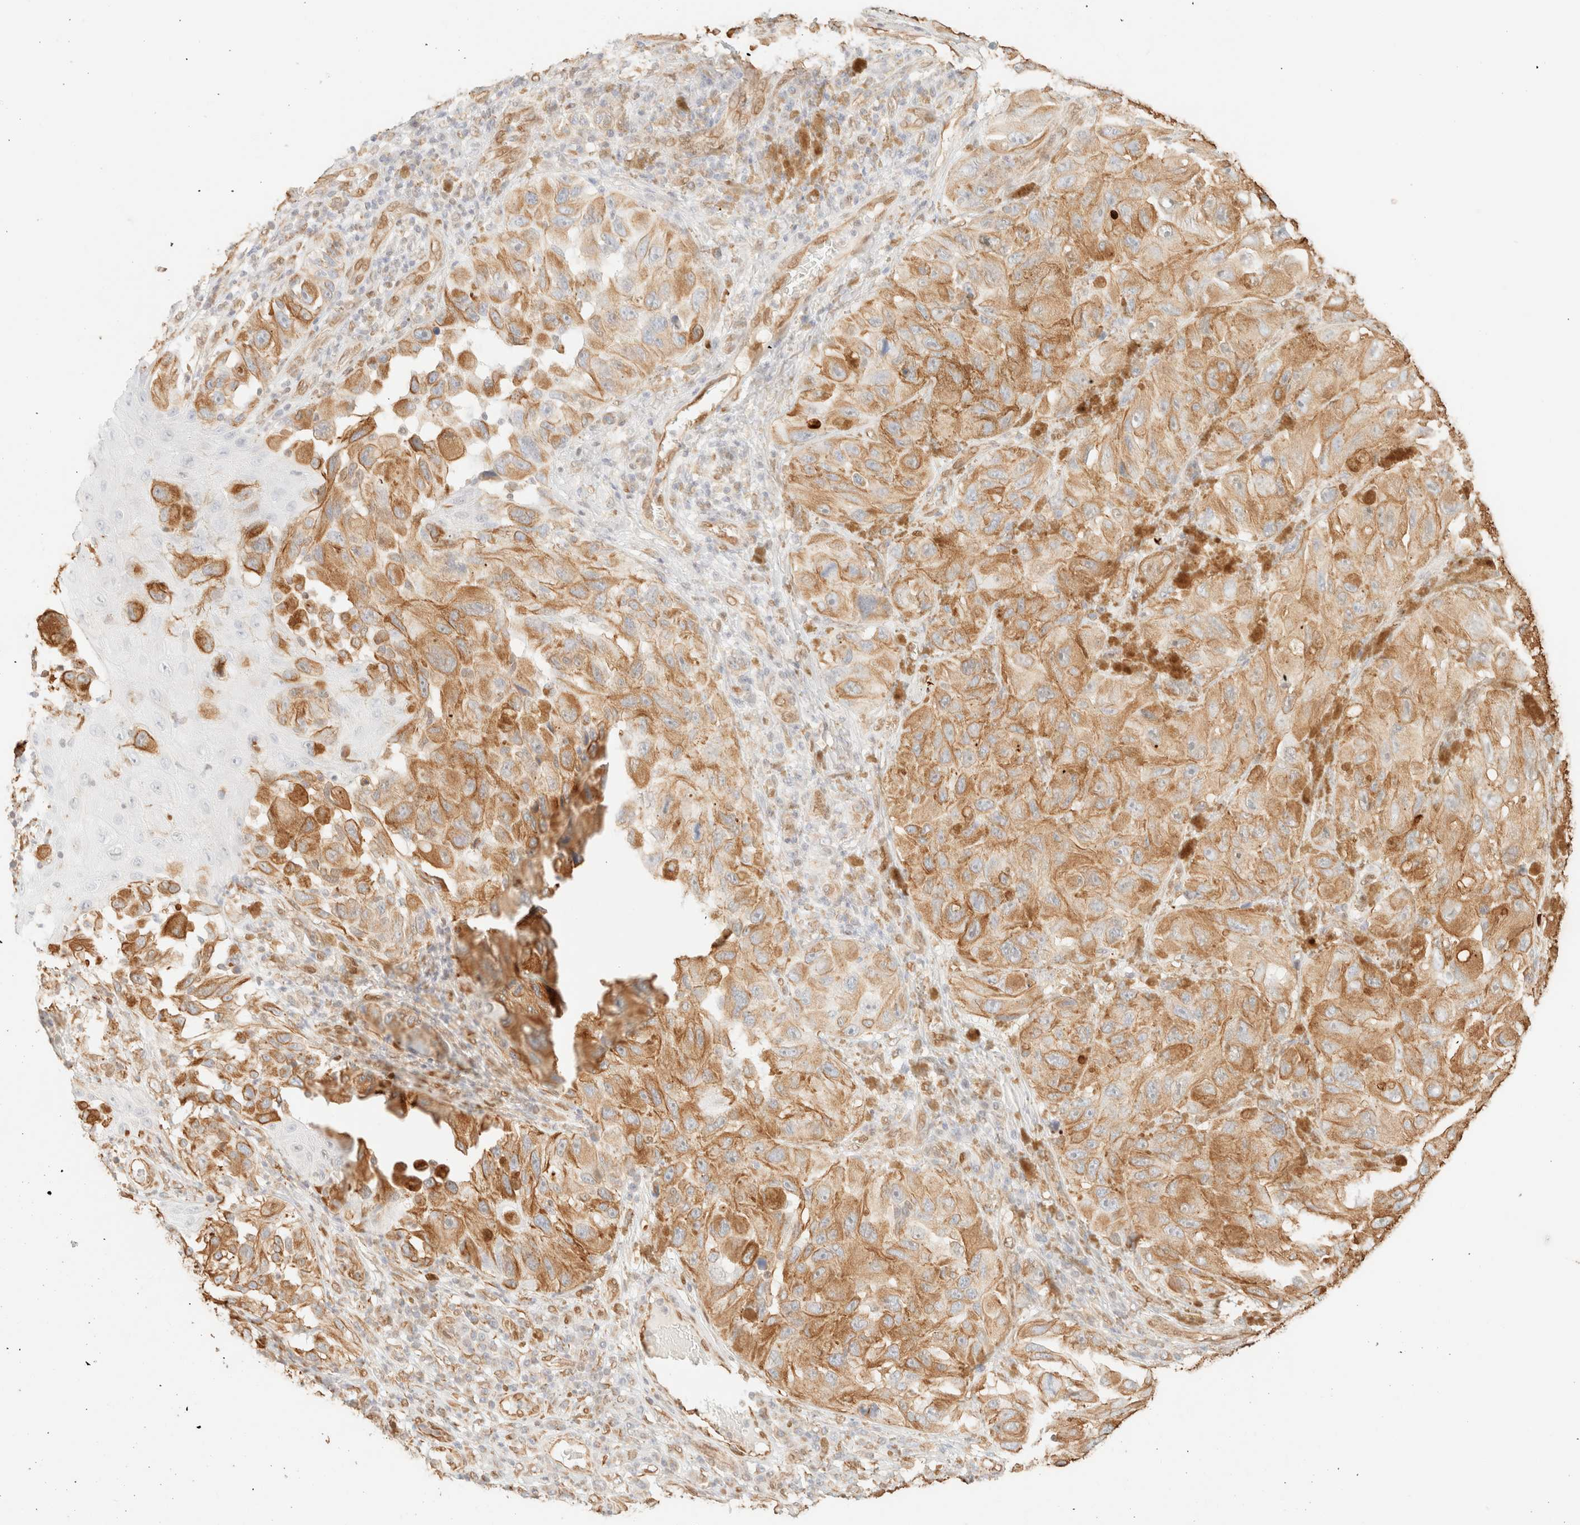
{"staining": {"intensity": "moderate", "quantity": ">75%", "location": "cytoplasmic/membranous"}, "tissue": "melanoma", "cell_type": "Tumor cells", "image_type": "cancer", "snomed": [{"axis": "morphology", "description": "Malignant melanoma, NOS"}, {"axis": "topography", "description": "Skin"}], "caption": "This image demonstrates malignant melanoma stained with IHC to label a protein in brown. The cytoplasmic/membranous of tumor cells show moderate positivity for the protein. Nuclei are counter-stained blue.", "gene": "ZSCAN18", "patient": {"sex": "female", "age": 73}}